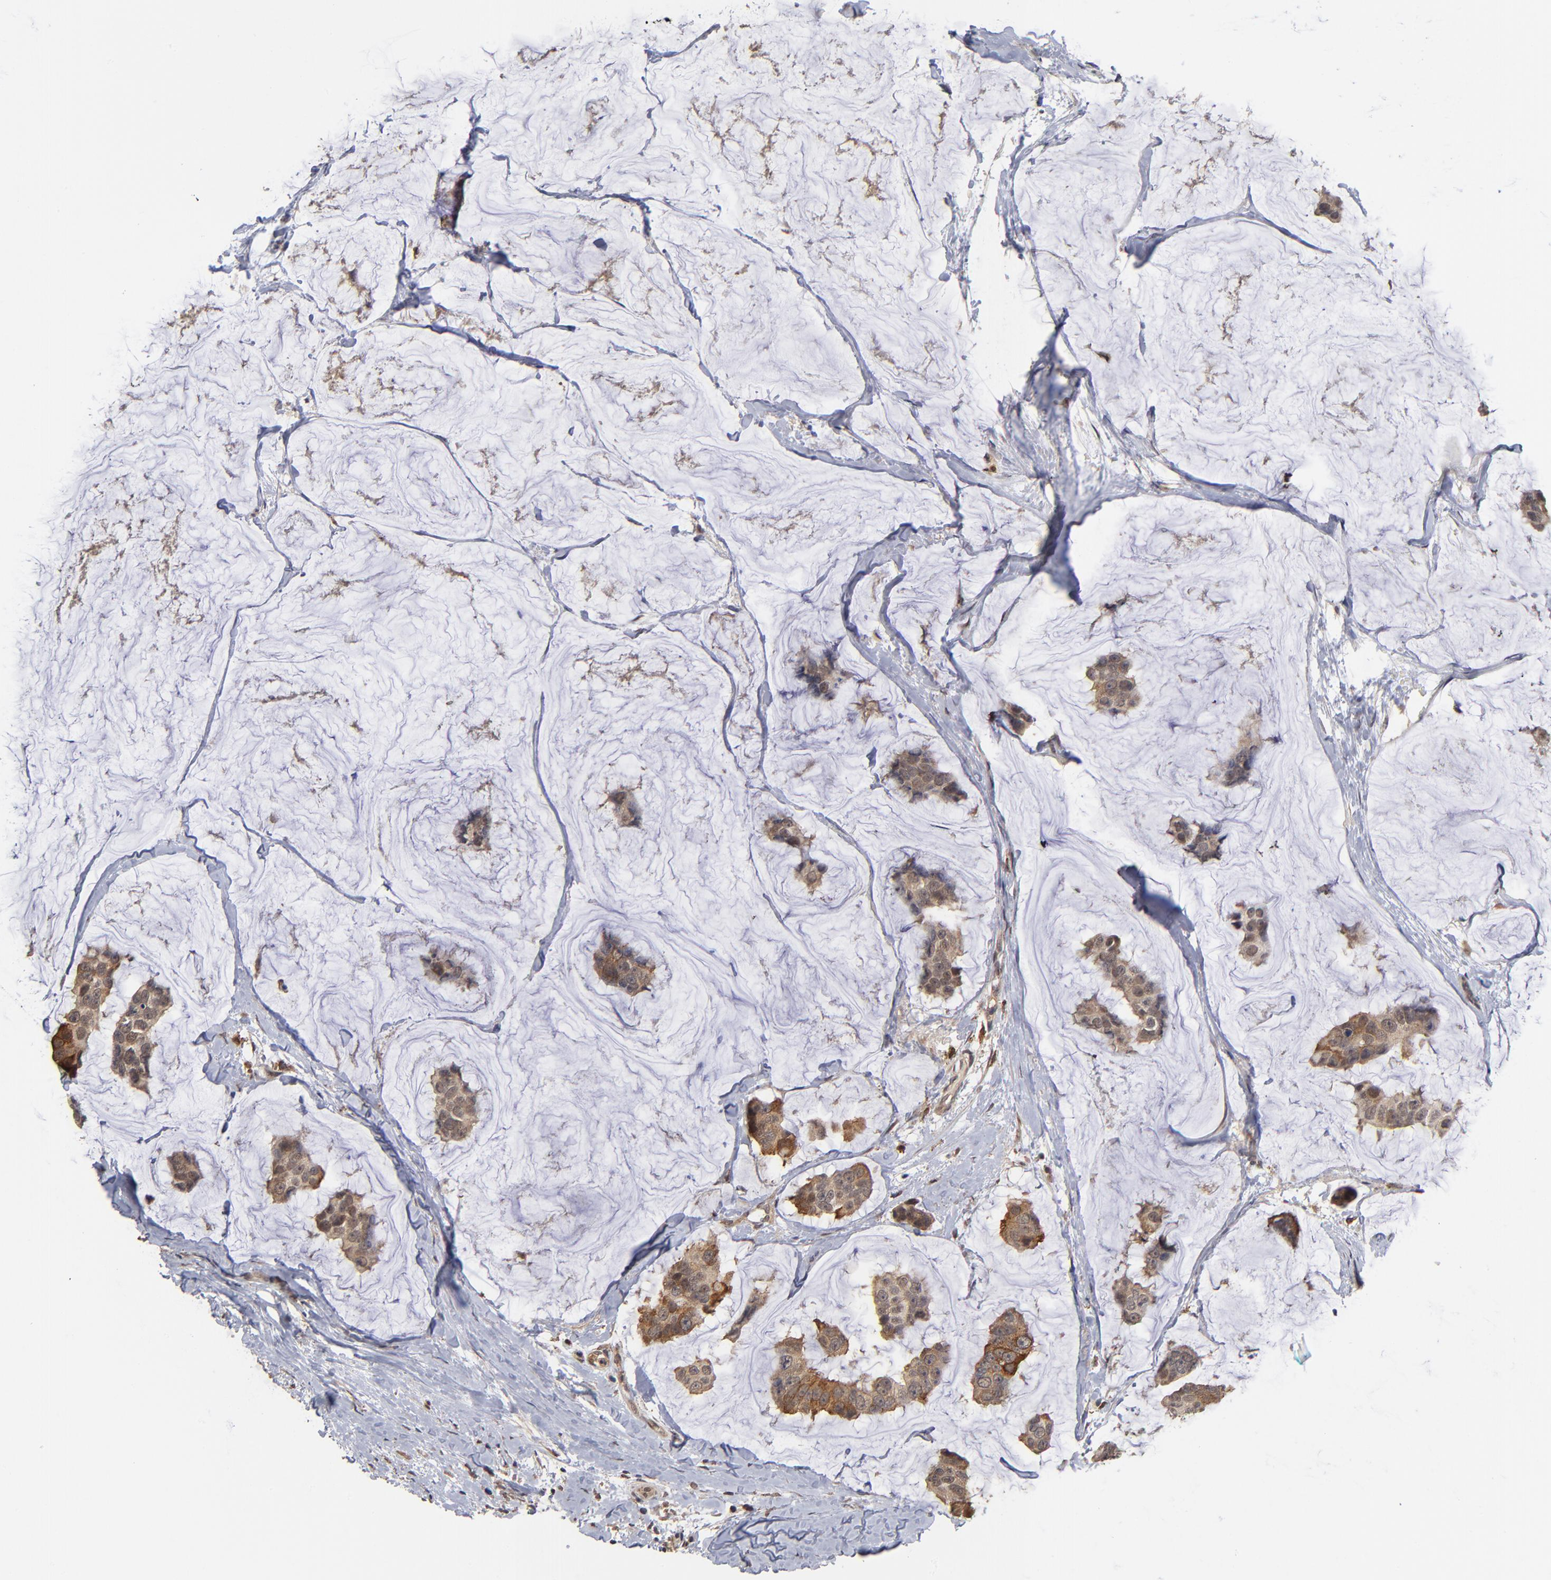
{"staining": {"intensity": "moderate", "quantity": ">75%", "location": "cytoplasmic/membranous"}, "tissue": "breast cancer", "cell_type": "Tumor cells", "image_type": "cancer", "snomed": [{"axis": "morphology", "description": "Normal tissue, NOS"}, {"axis": "morphology", "description": "Duct carcinoma"}, {"axis": "topography", "description": "Breast"}], "caption": "Immunohistochemical staining of breast intraductal carcinoma reveals medium levels of moderate cytoplasmic/membranous protein expression in about >75% of tumor cells.", "gene": "ASB8", "patient": {"sex": "female", "age": 50}}